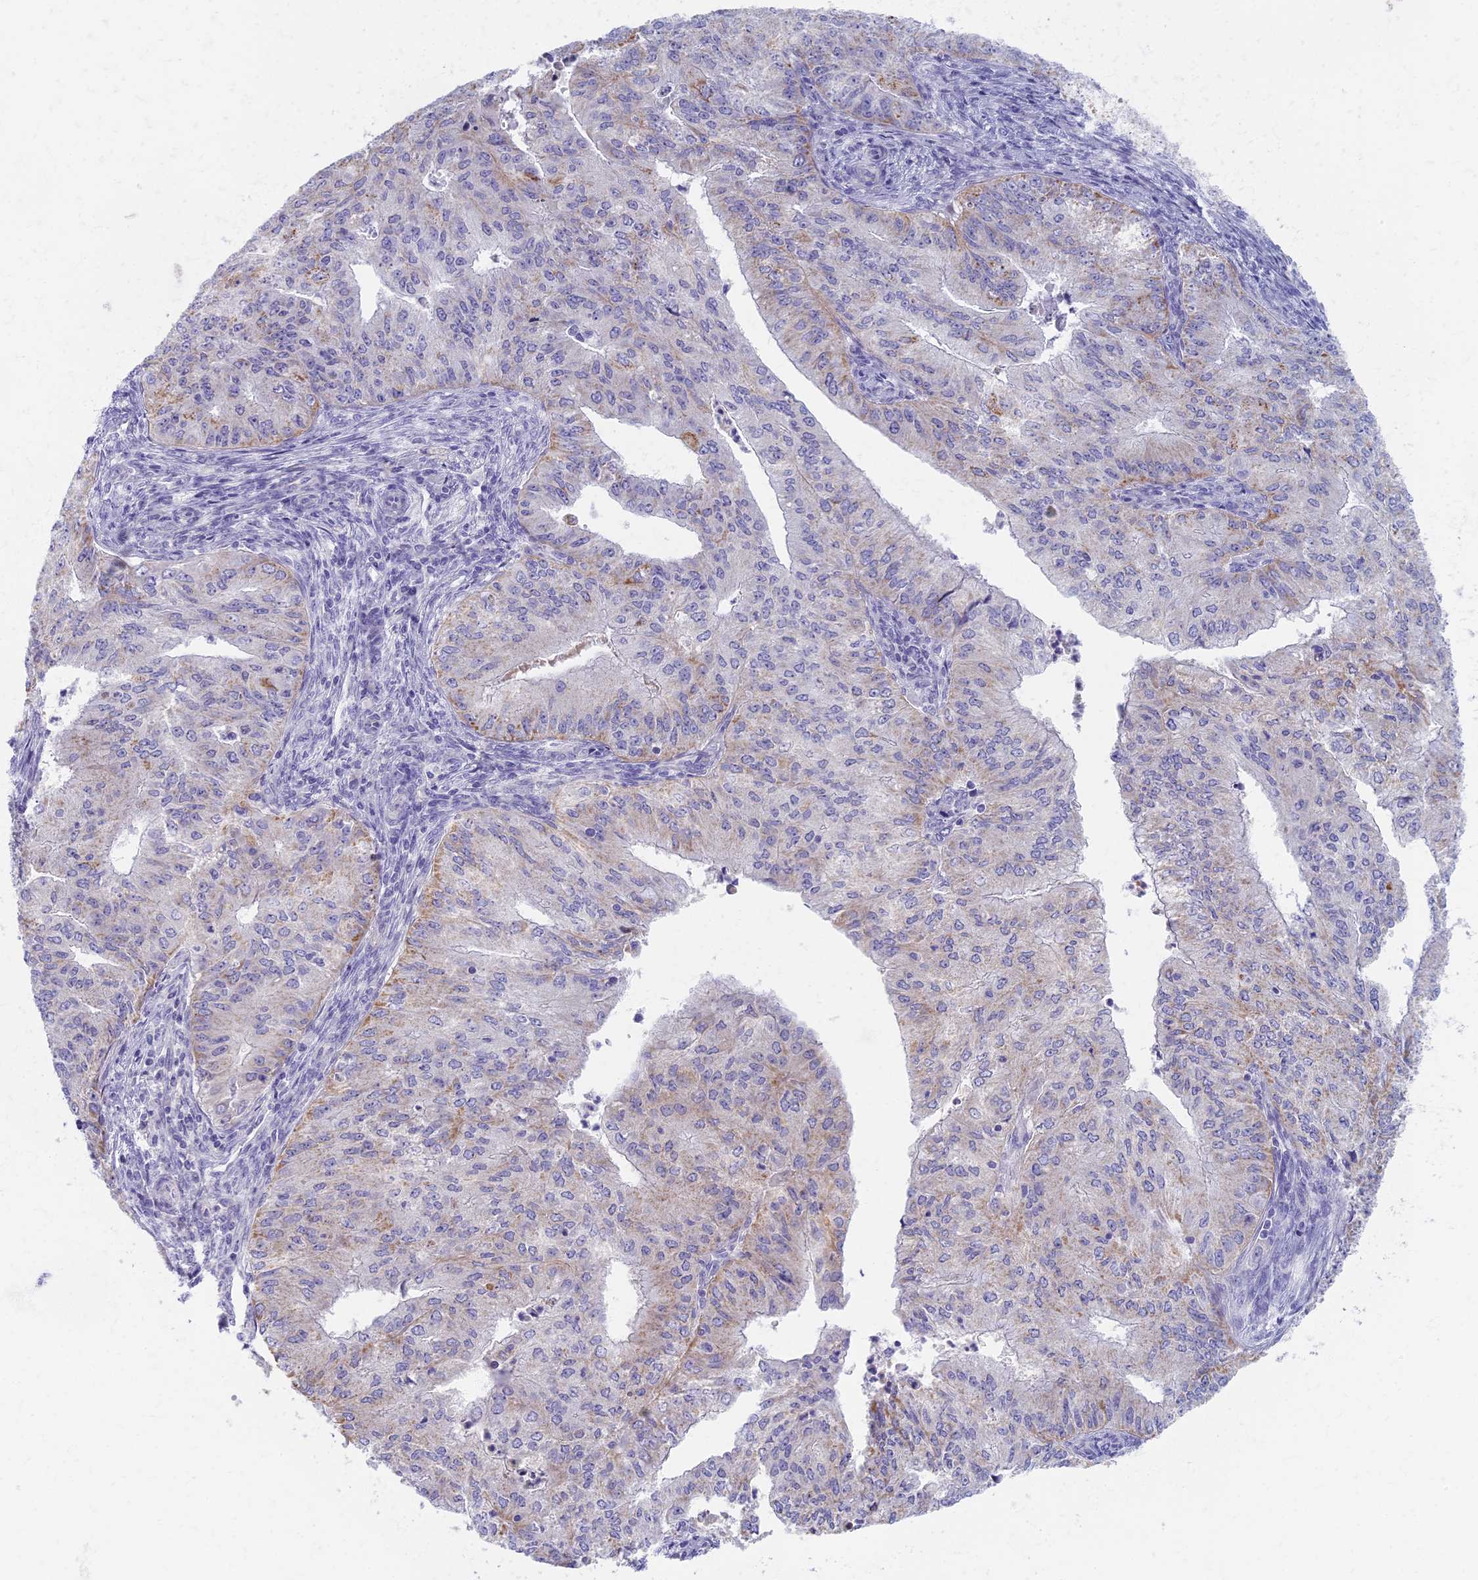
{"staining": {"intensity": "moderate", "quantity": "<25%", "location": "cytoplasmic/membranous"}, "tissue": "endometrial cancer", "cell_type": "Tumor cells", "image_type": "cancer", "snomed": [{"axis": "morphology", "description": "Adenocarcinoma, NOS"}, {"axis": "topography", "description": "Endometrium"}], "caption": "An image showing moderate cytoplasmic/membranous staining in about <25% of tumor cells in endometrial adenocarcinoma, as visualized by brown immunohistochemical staining.", "gene": "AP4E1", "patient": {"sex": "female", "age": 50}}